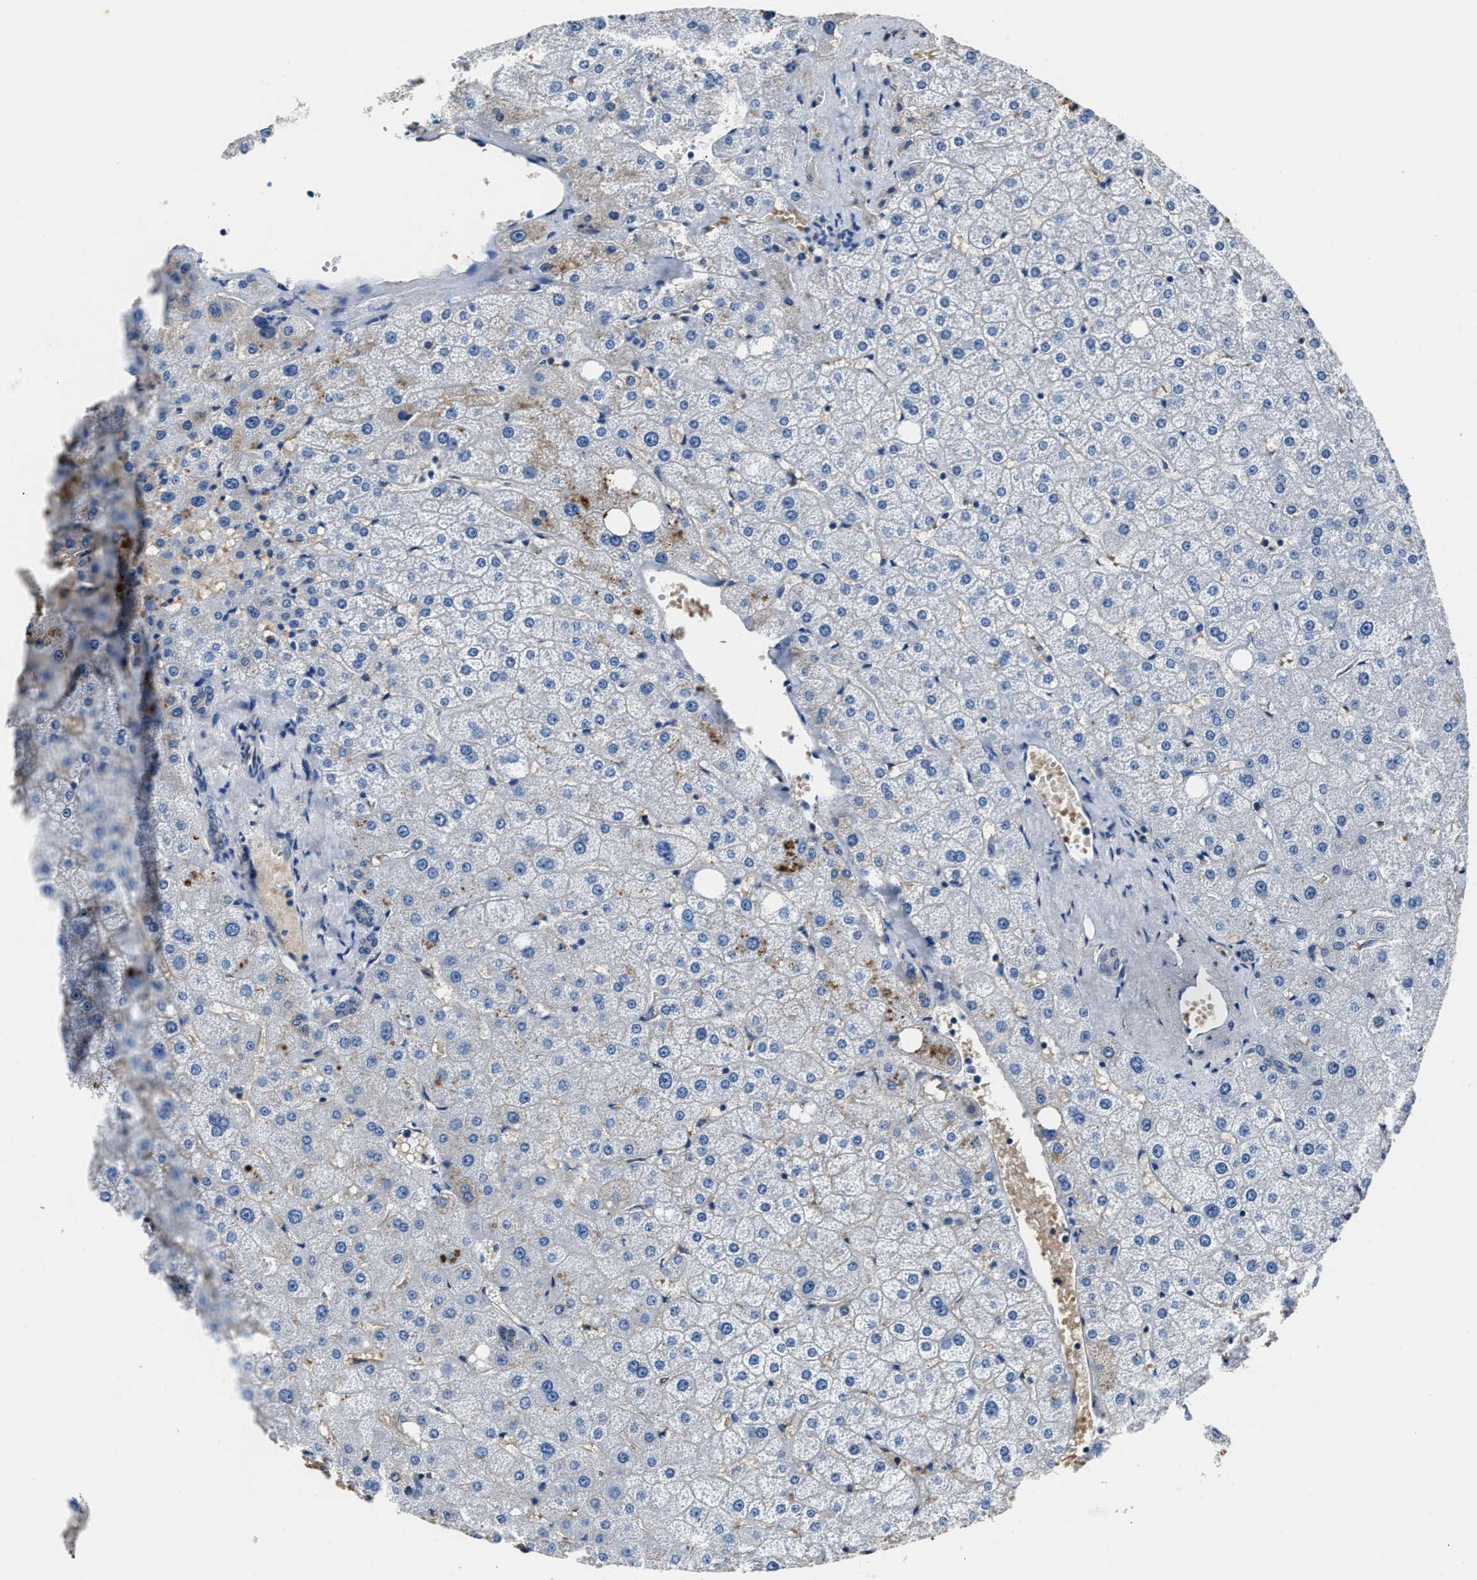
{"staining": {"intensity": "negative", "quantity": "none", "location": "none"}, "tissue": "liver", "cell_type": "Cholangiocytes", "image_type": "normal", "snomed": [{"axis": "morphology", "description": "Normal tissue, NOS"}, {"axis": "topography", "description": "Liver"}], "caption": "Protein analysis of benign liver shows no significant staining in cholangiocytes. (DAB (3,3'-diaminobenzidine) immunohistochemistry, high magnification).", "gene": "PPA1", "patient": {"sex": "male", "age": 73}}